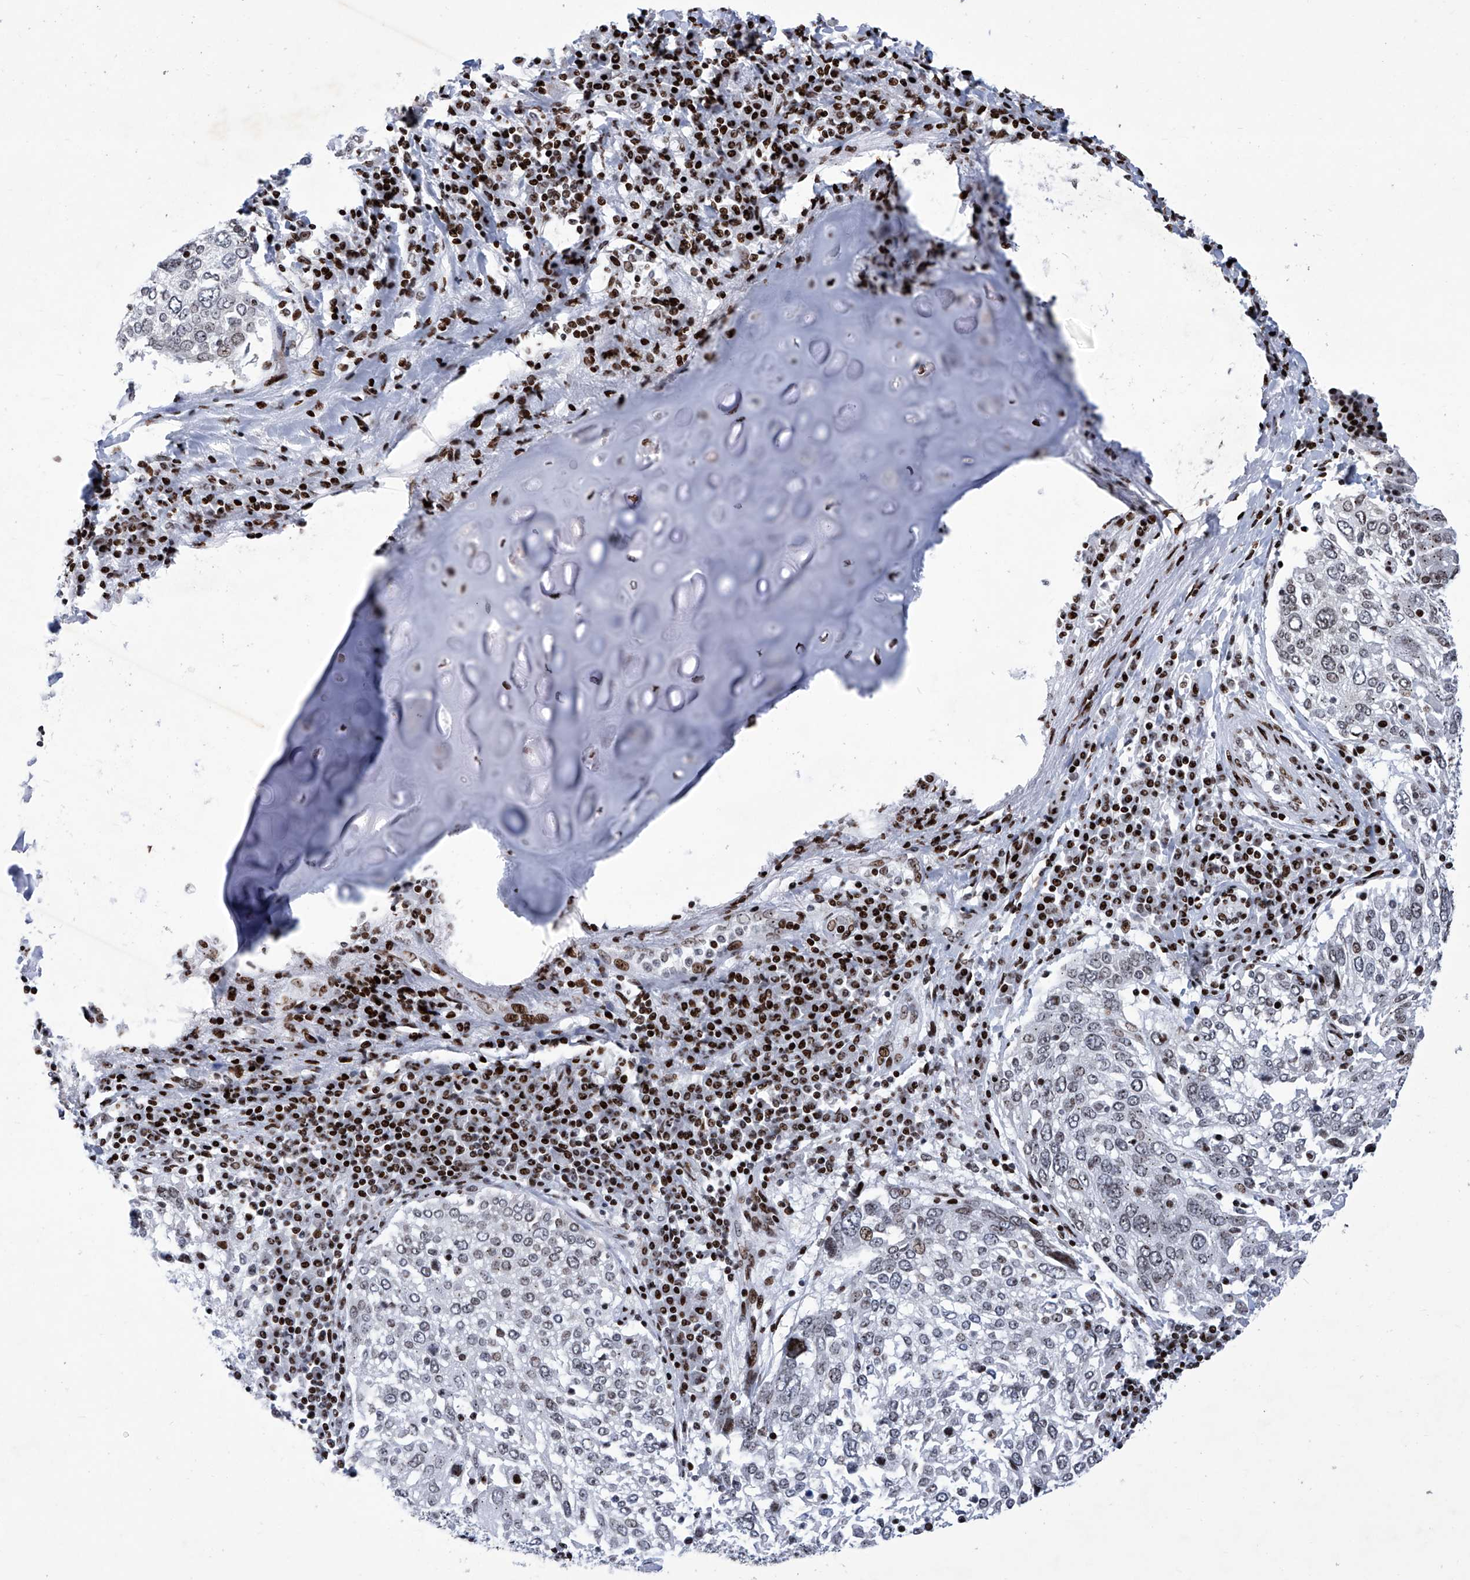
{"staining": {"intensity": "weak", "quantity": "<25%", "location": "nuclear"}, "tissue": "lung cancer", "cell_type": "Tumor cells", "image_type": "cancer", "snomed": [{"axis": "morphology", "description": "Squamous cell carcinoma, NOS"}, {"axis": "topography", "description": "Lung"}], "caption": "This is an immunohistochemistry (IHC) micrograph of human lung cancer. There is no positivity in tumor cells.", "gene": "HEY2", "patient": {"sex": "male", "age": 65}}